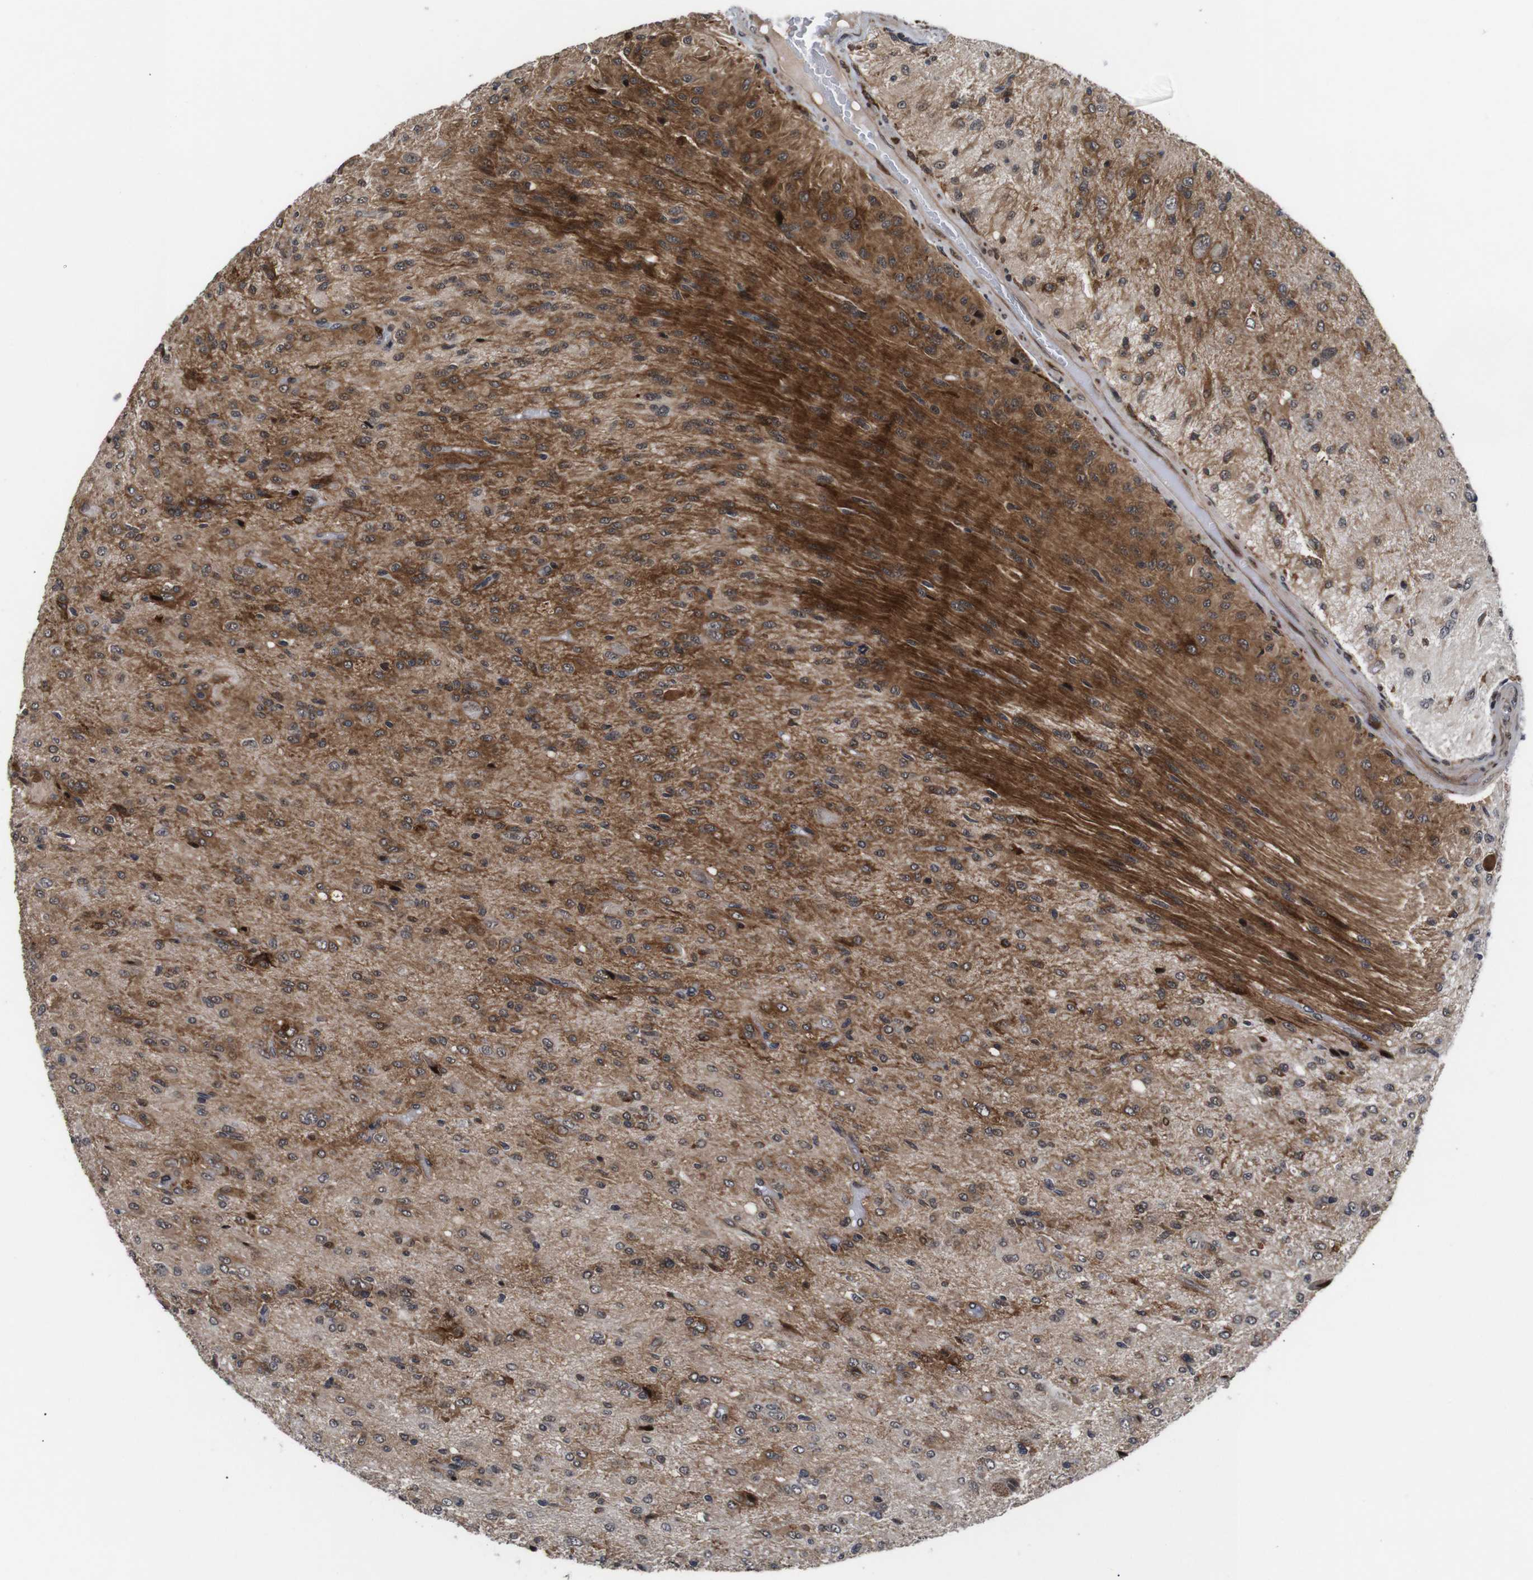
{"staining": {"intensity": "strong", "quantity": "25%-75%", "location": "cytoplasmic/membranous"}, "tissue": "glioma", "cell_type": "Tumor cells", "image_type": "cancer", "snomed": [{"axis": "morphology", "description": "Glioma, malignant, High grade"}, {"axis": "topography", "description": "Brain"}], "caption": "High-power microscopy captured an IHC micrograph of glioma, revealing strong cytoplasmic/membranous staining in approximately 25%-75% of tumor cells.", "gene": "EIF4G1", "patient": {"sex": "female", "age": 59}}